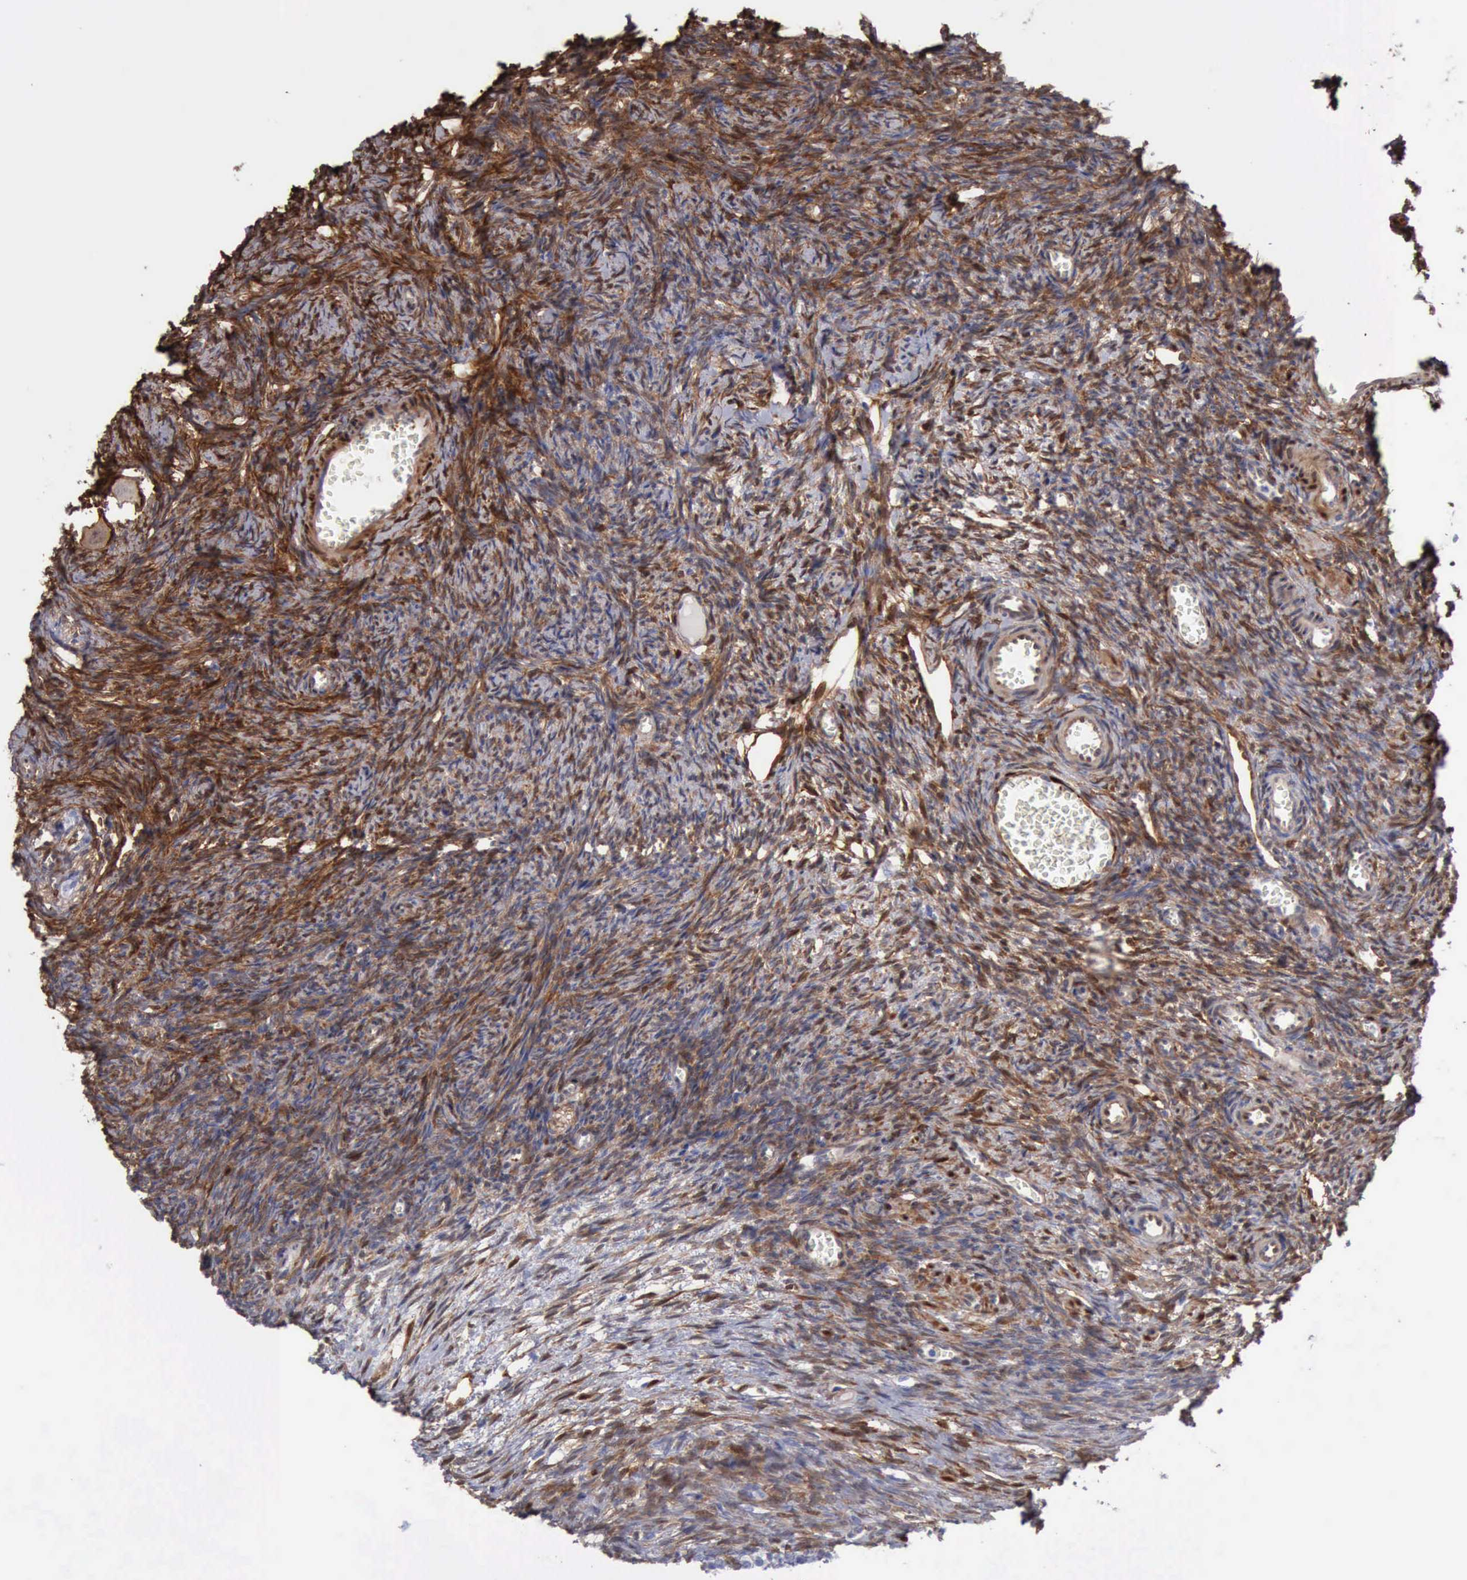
{"staining": {"intensity": "moderate", "quantity": "25%-75%", "location": "nuclear"}, "tissue": "ovary", "cell_type": "Ovarian stroma cells", "image_type": "normal", "snomed": [{"axis": "morphology", "description": "Normal tissue, NOS"}, {"axis": "topography", "description": "Ovary"}], "caption": "The immunohistochemical stain labels moderate nuclear staining in ovarian stroma cells of benign ovary. The staining is performed using DAB brown chromogen to label protein expression. The nuclei are counter-stained blue using hematoxylin.", "gene": "FHL1", "patient": {"sex": "female", "age": 27}}